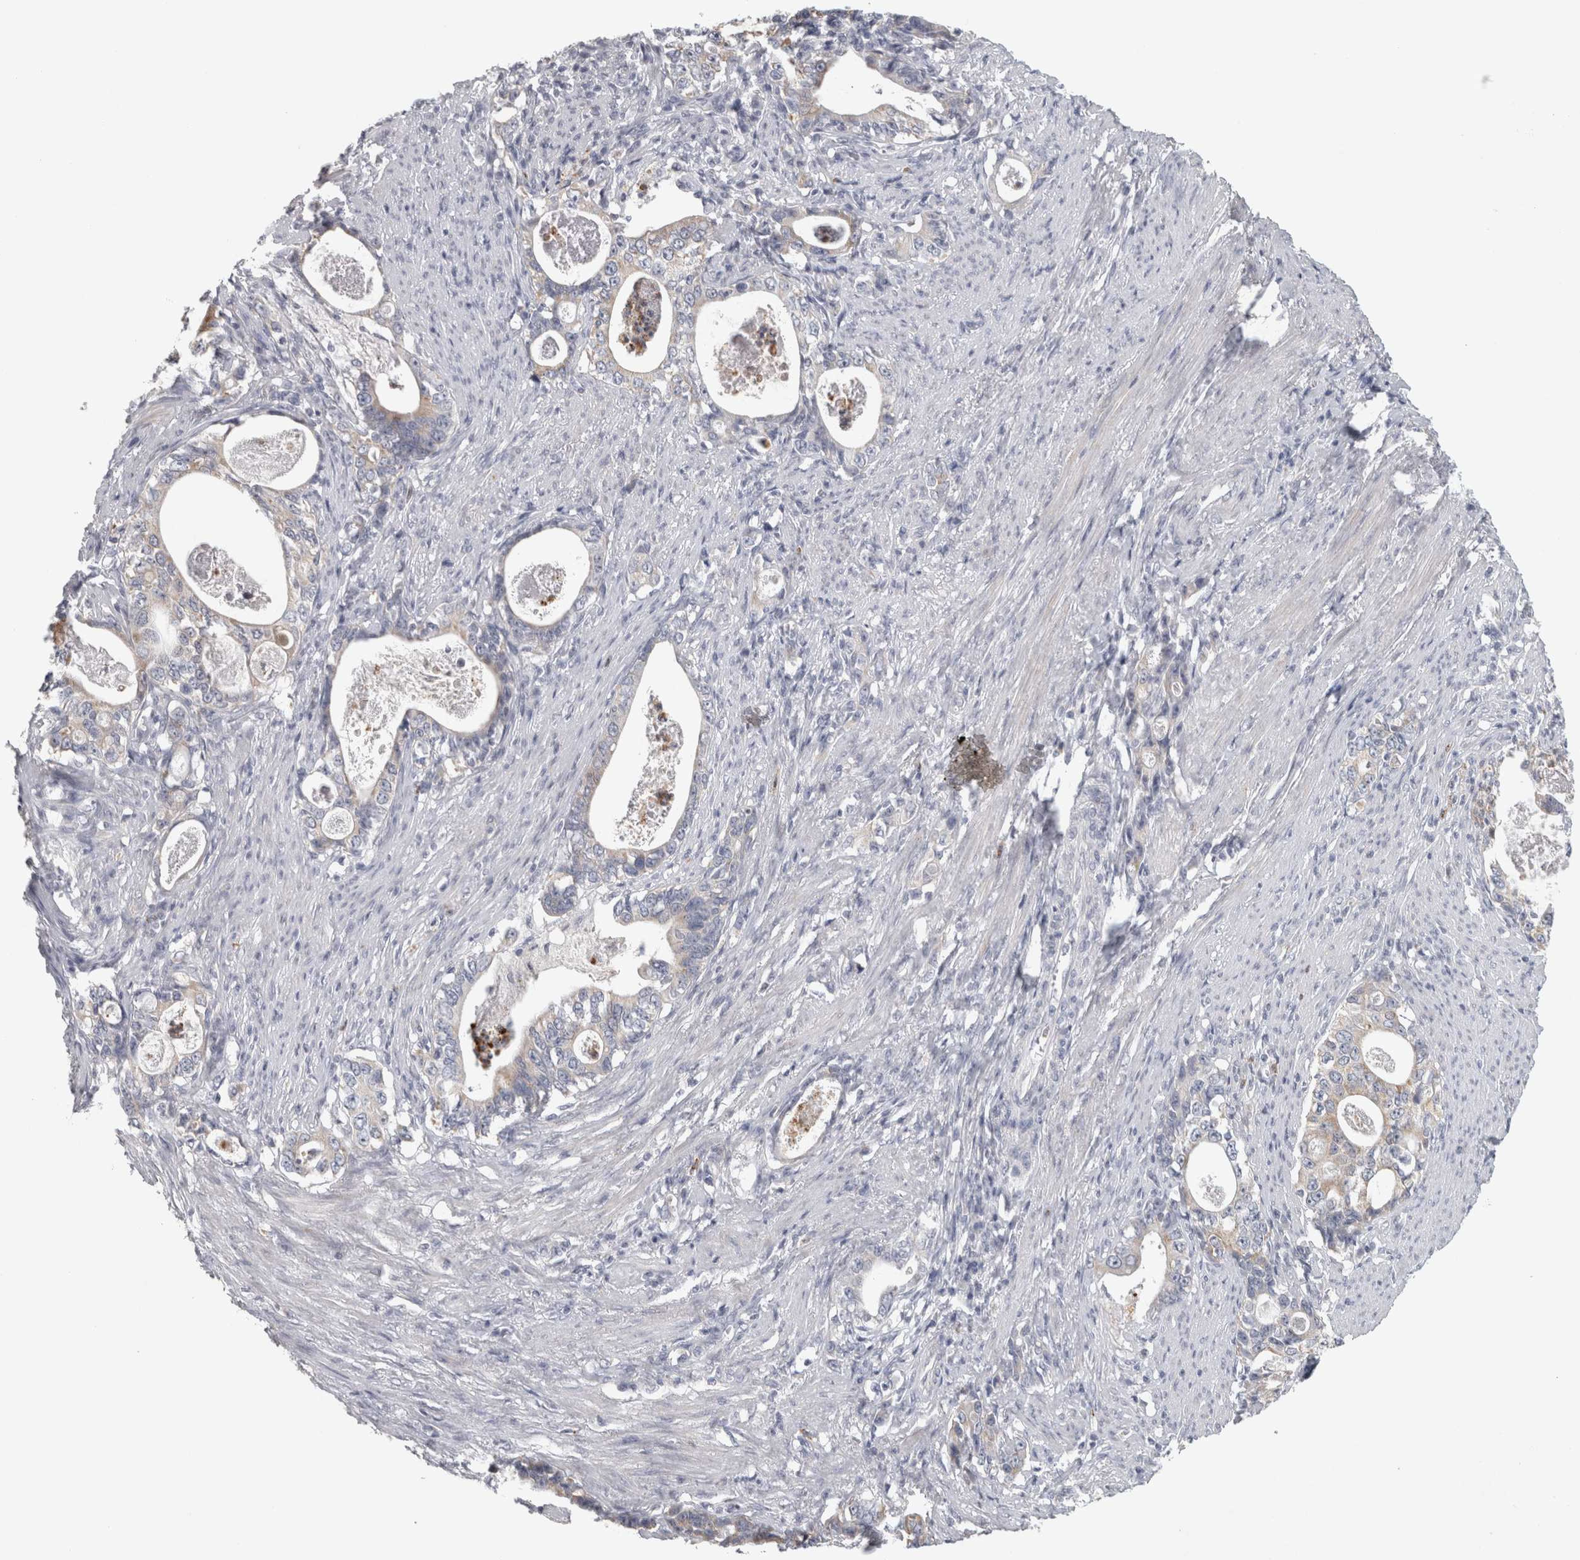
{"staining": {"intensity": "negative", "quantity": "none", "location": "none"}, "tissue": "stomach cancer", "cell_type": "Tumor cells", "image_type": "cancer", "snomed": [{"axis": "morphology", "description": "Adenocarcinoma, NOS"}, {"axis": "topography", "description": "Stomach, lower"}], "caption": "High power microscopy photomicrograph of an IHC image of stomach adenocarcinoma, revealing no significant expression in tumor cells.", "gene": "PTPRN2", "patient": {"sex": "female", "age": 72}}